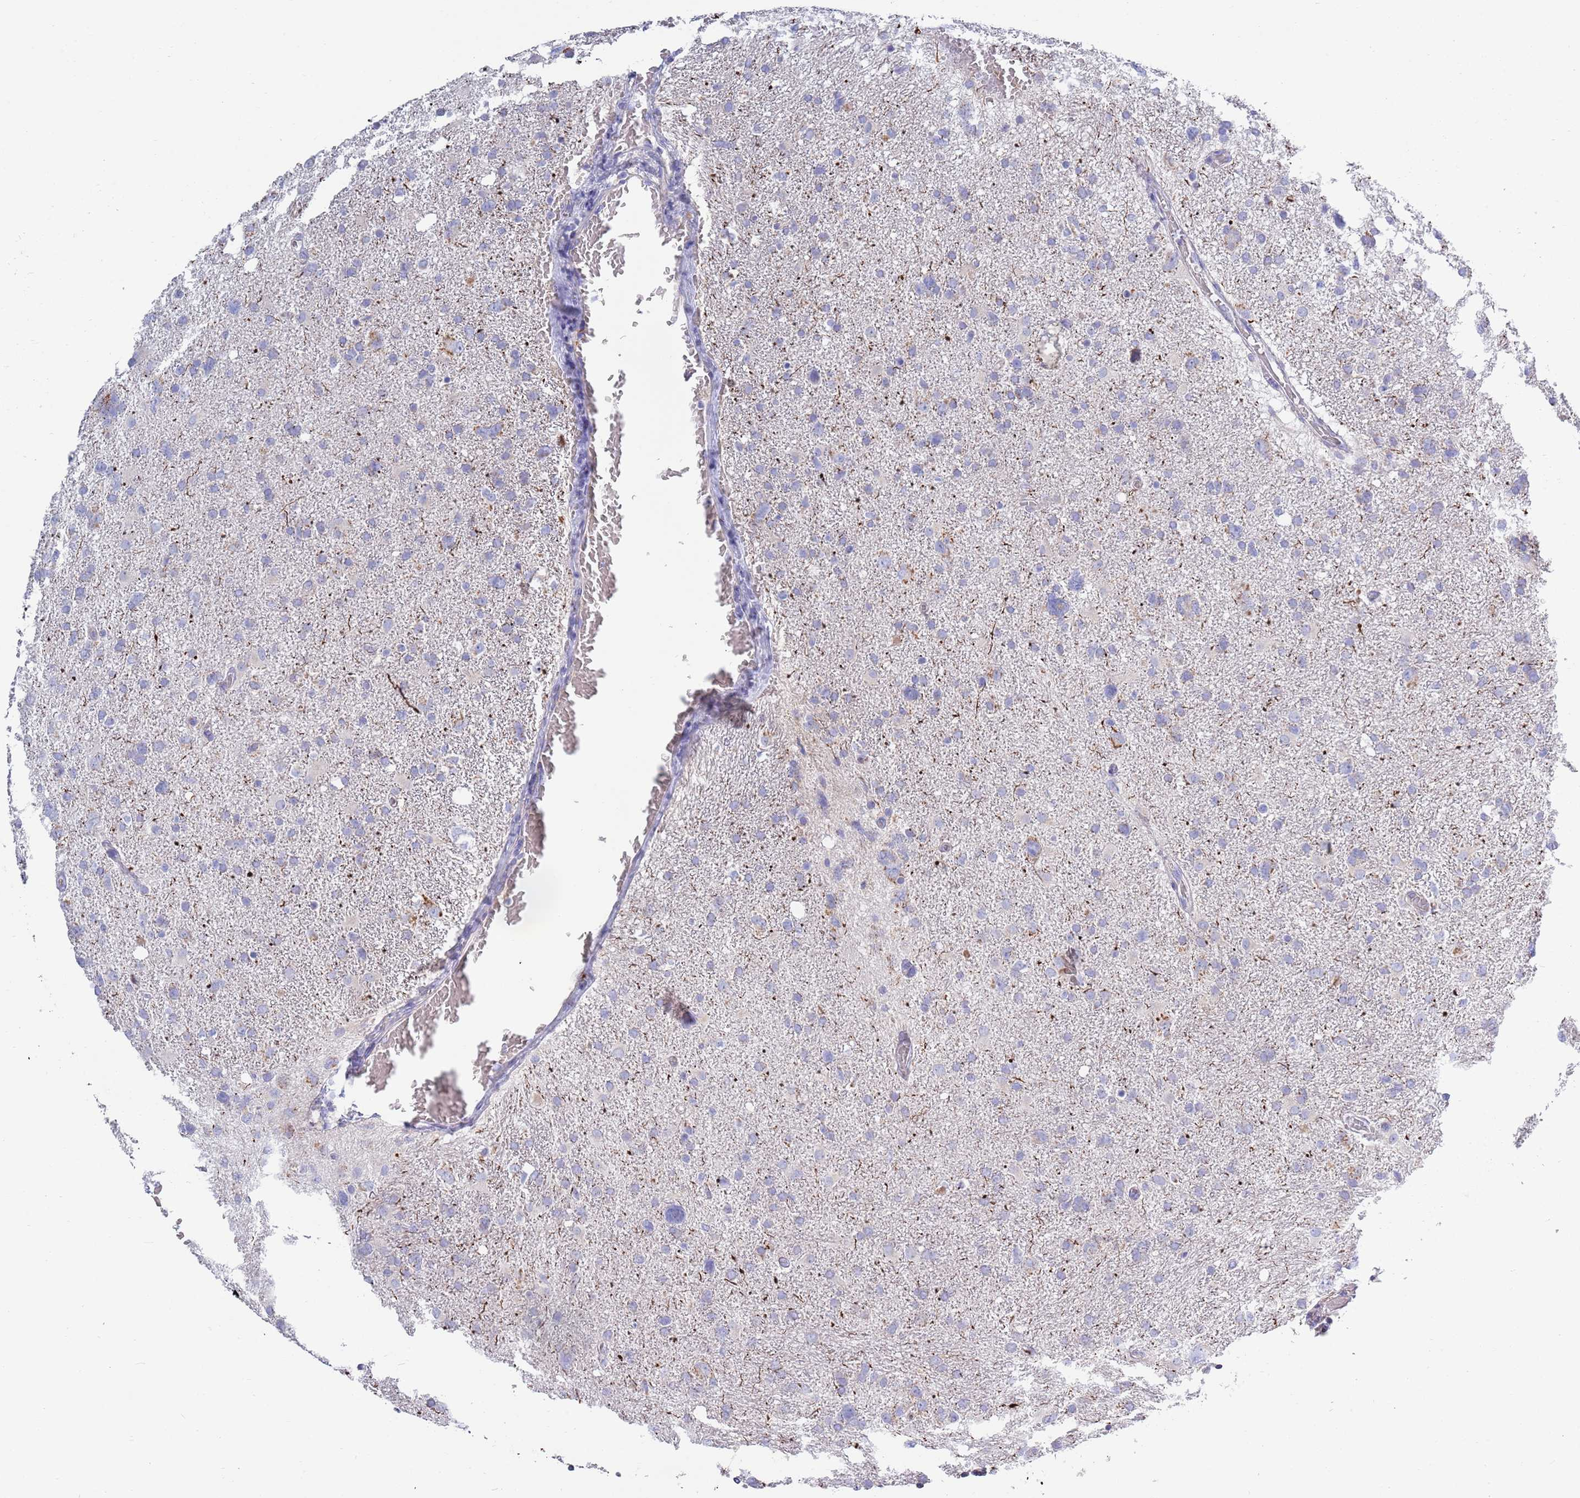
{"staining": {"intensity": "negative", "quantity": "none", "location": "none"}, "tissue": "glioma", "cell_type": "Tumor cells", "image_type": "cancer", "snomed": [{"axis": "morphology", "description": "Glioma, malignant, High grade"}, {"axis": "topography", "description": "Brain"}], "caption": "Tumor cells are negative for brown protein staining in malignant glioma (high-grade).", "gene": "EMC8", "patient": {"sex": "male", "age": 61}}